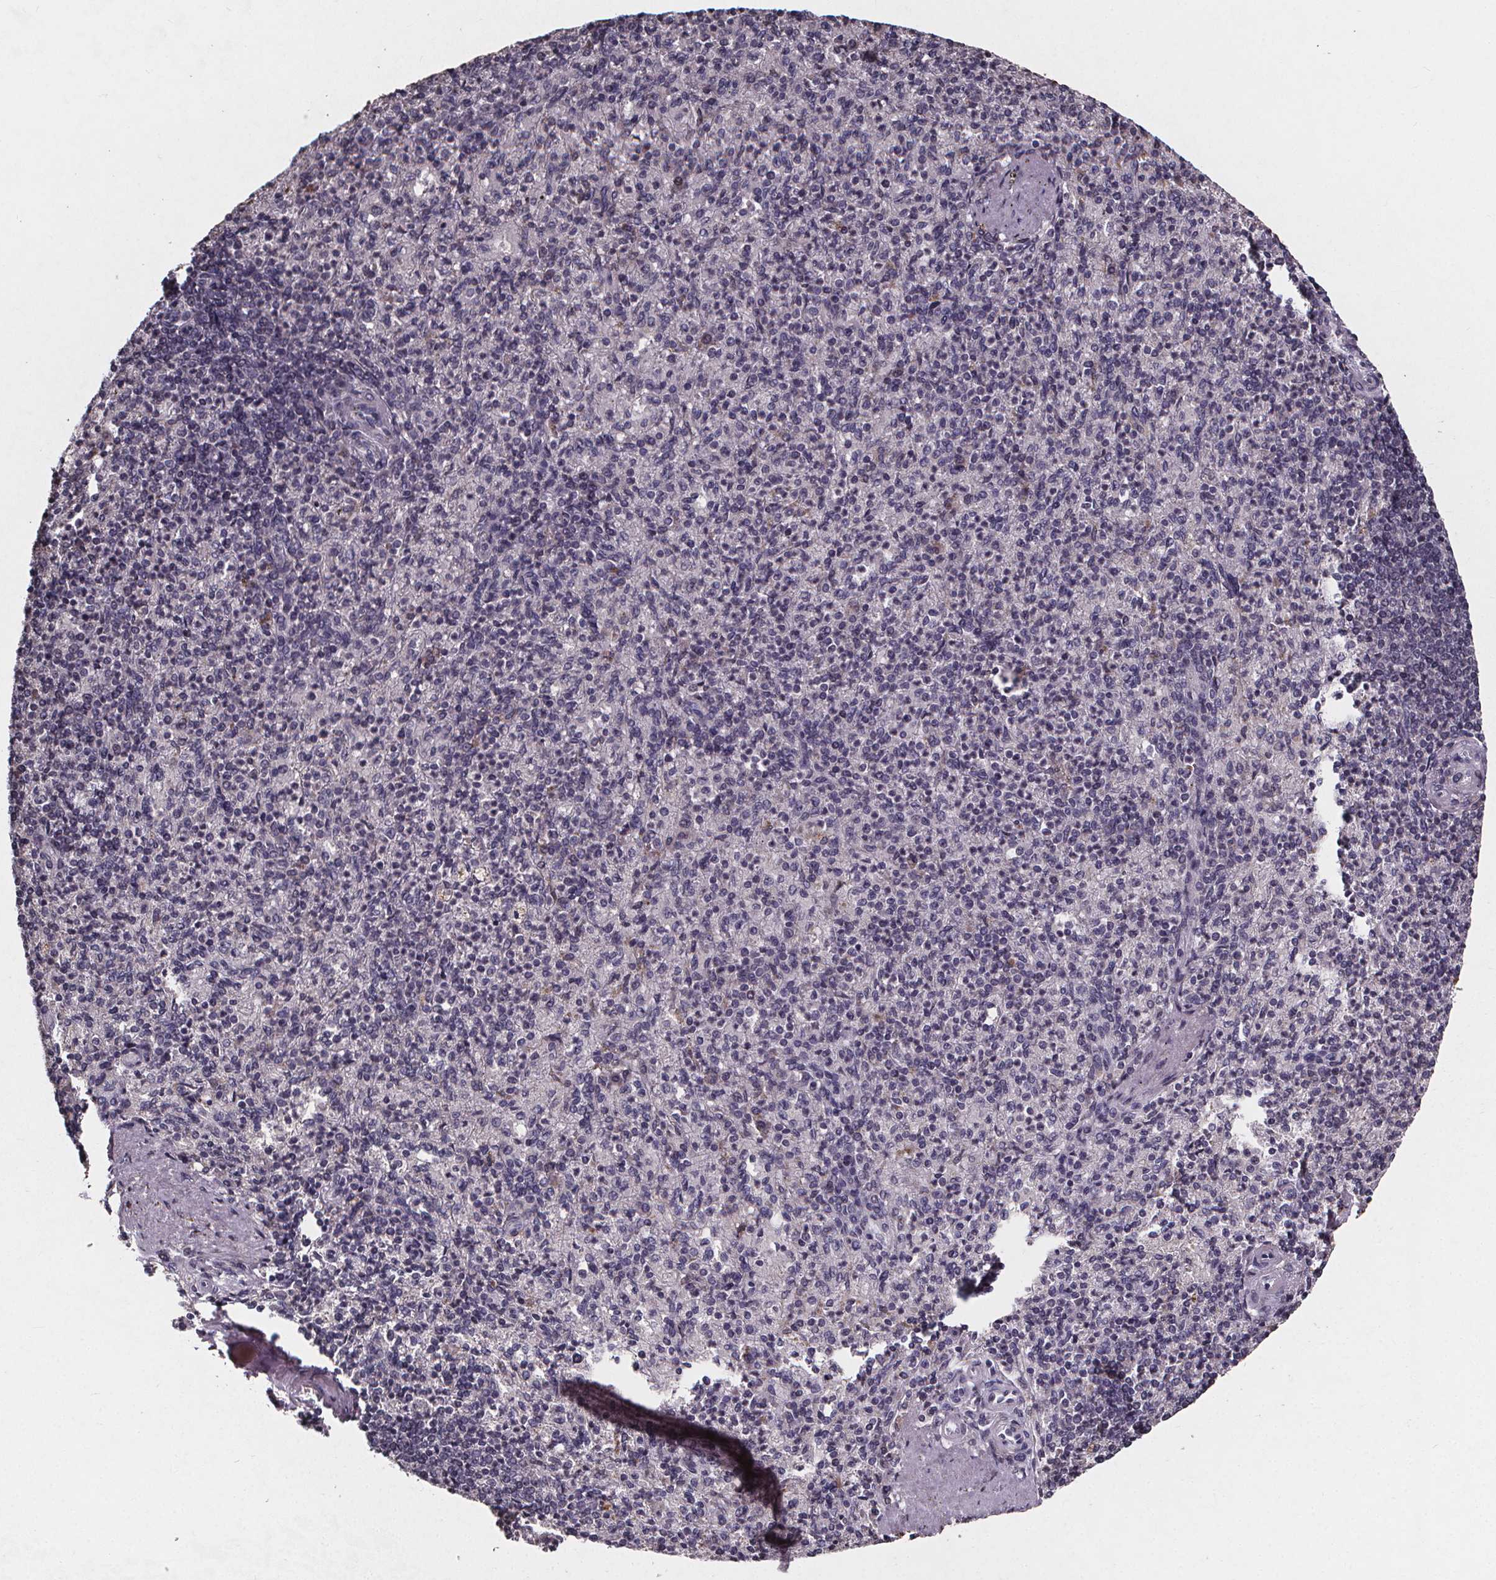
{"staining": {"intensity": "negative", "quantity": "none", "location": "none"}, "tissue": "spleen", "cell_type": "Cells in red pulp", "image_type": "normal", "snomed": [{"axis": "morphology", "description": "Normal tissue, NOS"}, {"axis": "topography", "description": "Spleen"}], "caption": "This histopathology image is of unremarkable spleen stained with immunohistochemistry (IHC) to label a protein in brown with the nuclei are counter-stained blue. There is no expression in cells in red pulp. (Brightfield microscopy of DAB IHC at high magnification).", "gene": "SPAG8", "patient": {"sex": "female", "age": 74}}